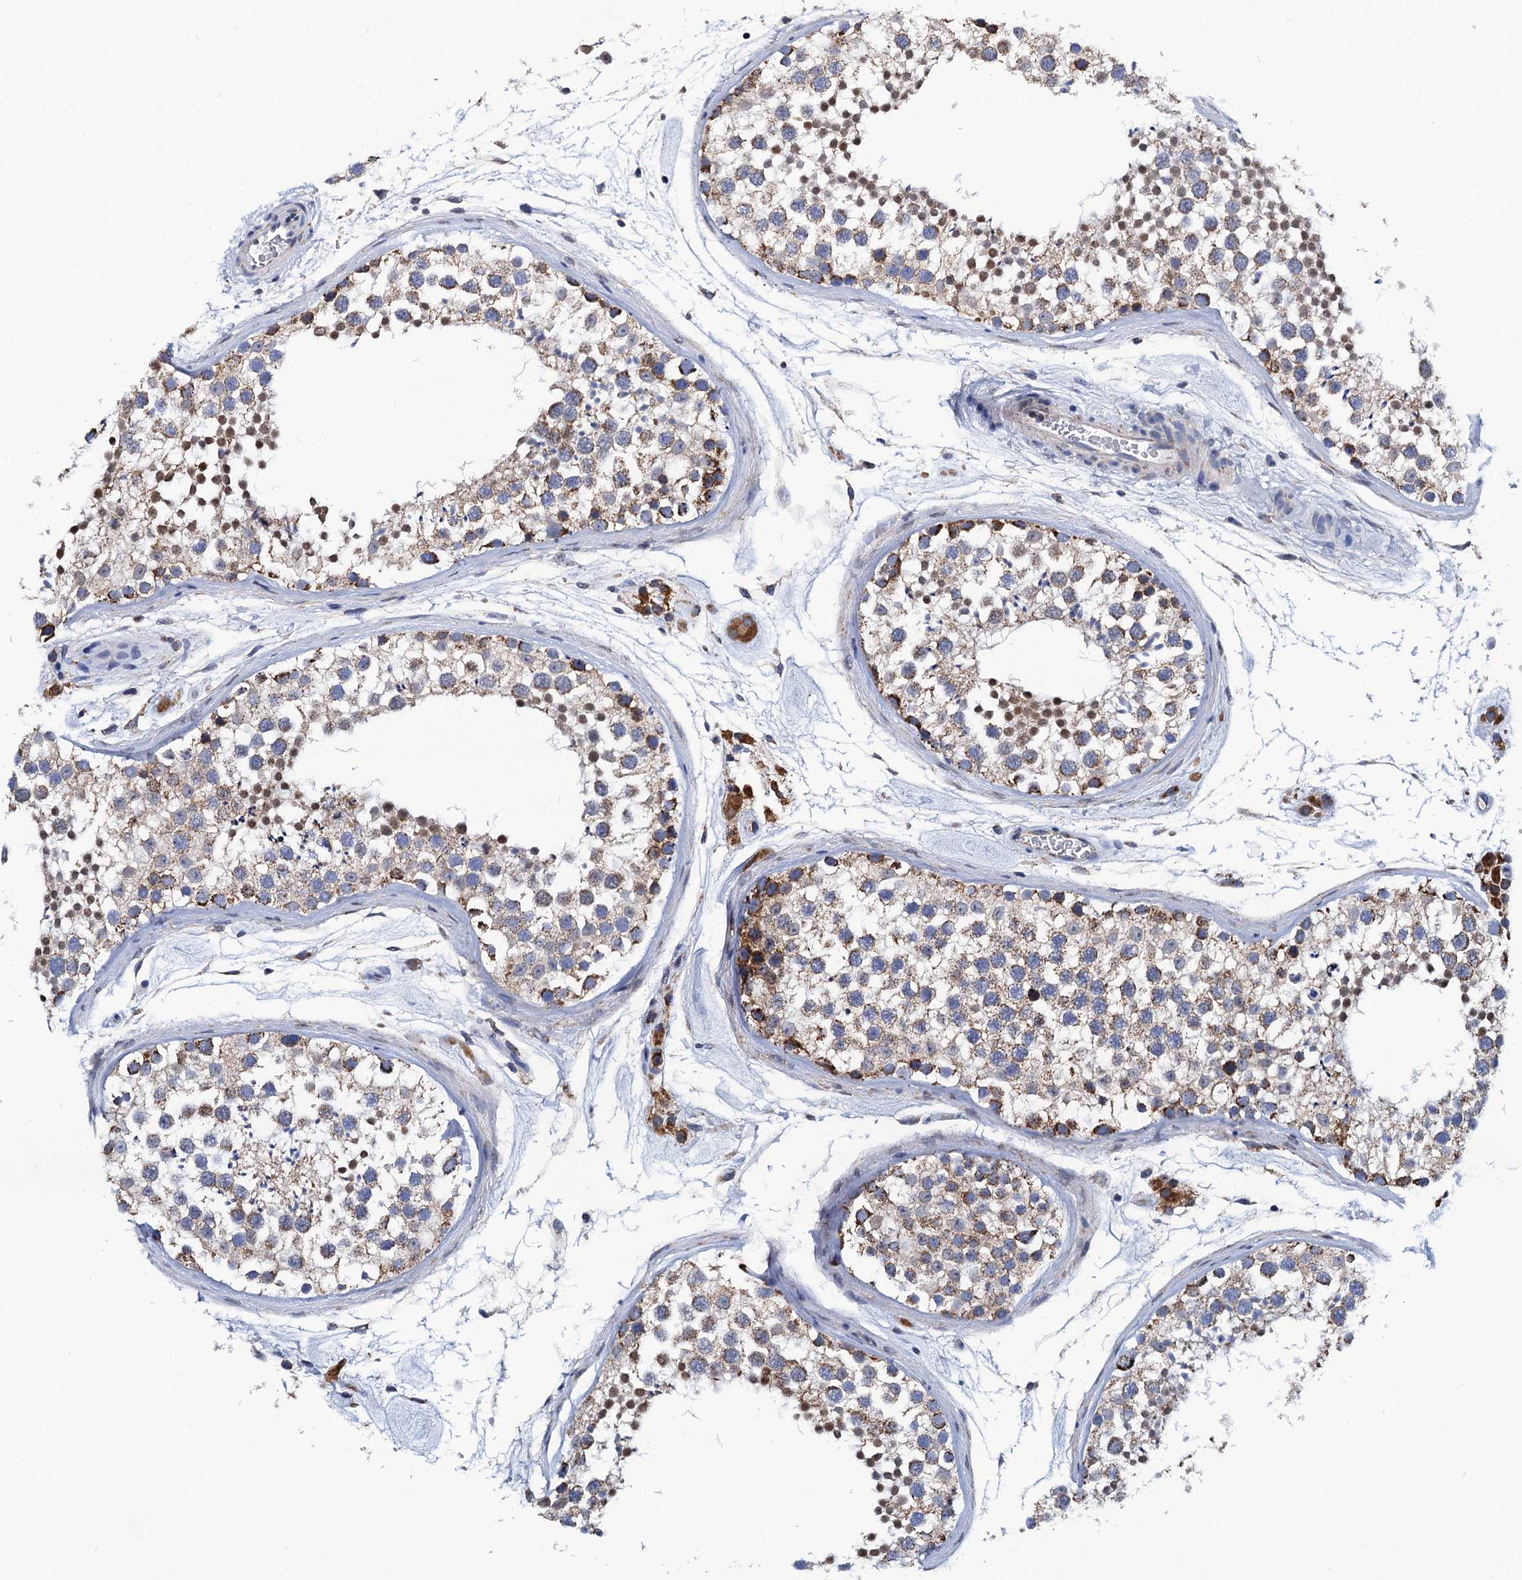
{"staining": {"intensity": "moderate", "quantity": ">75%", "location": "cytoplasmic/membranous,nuclear"}, "tissue": "testis", "cell_type": "Cells in seminiferous ducts", "image_type": "normal", "snomed": [{"axis": "morphology", "description": "Normal tissue, NOS"}, {"axis": "topography", "description": "Testis"}], "caption": "About >75% of cells in seminiferous ducts in unremarkable human testis display moderate cytoplasmic/membranous,nuclear protein positivity as visualized by brown immunohistochemical staining.", "gene": "PTCD3", "patient": {"sex": "male", "age": 46}}